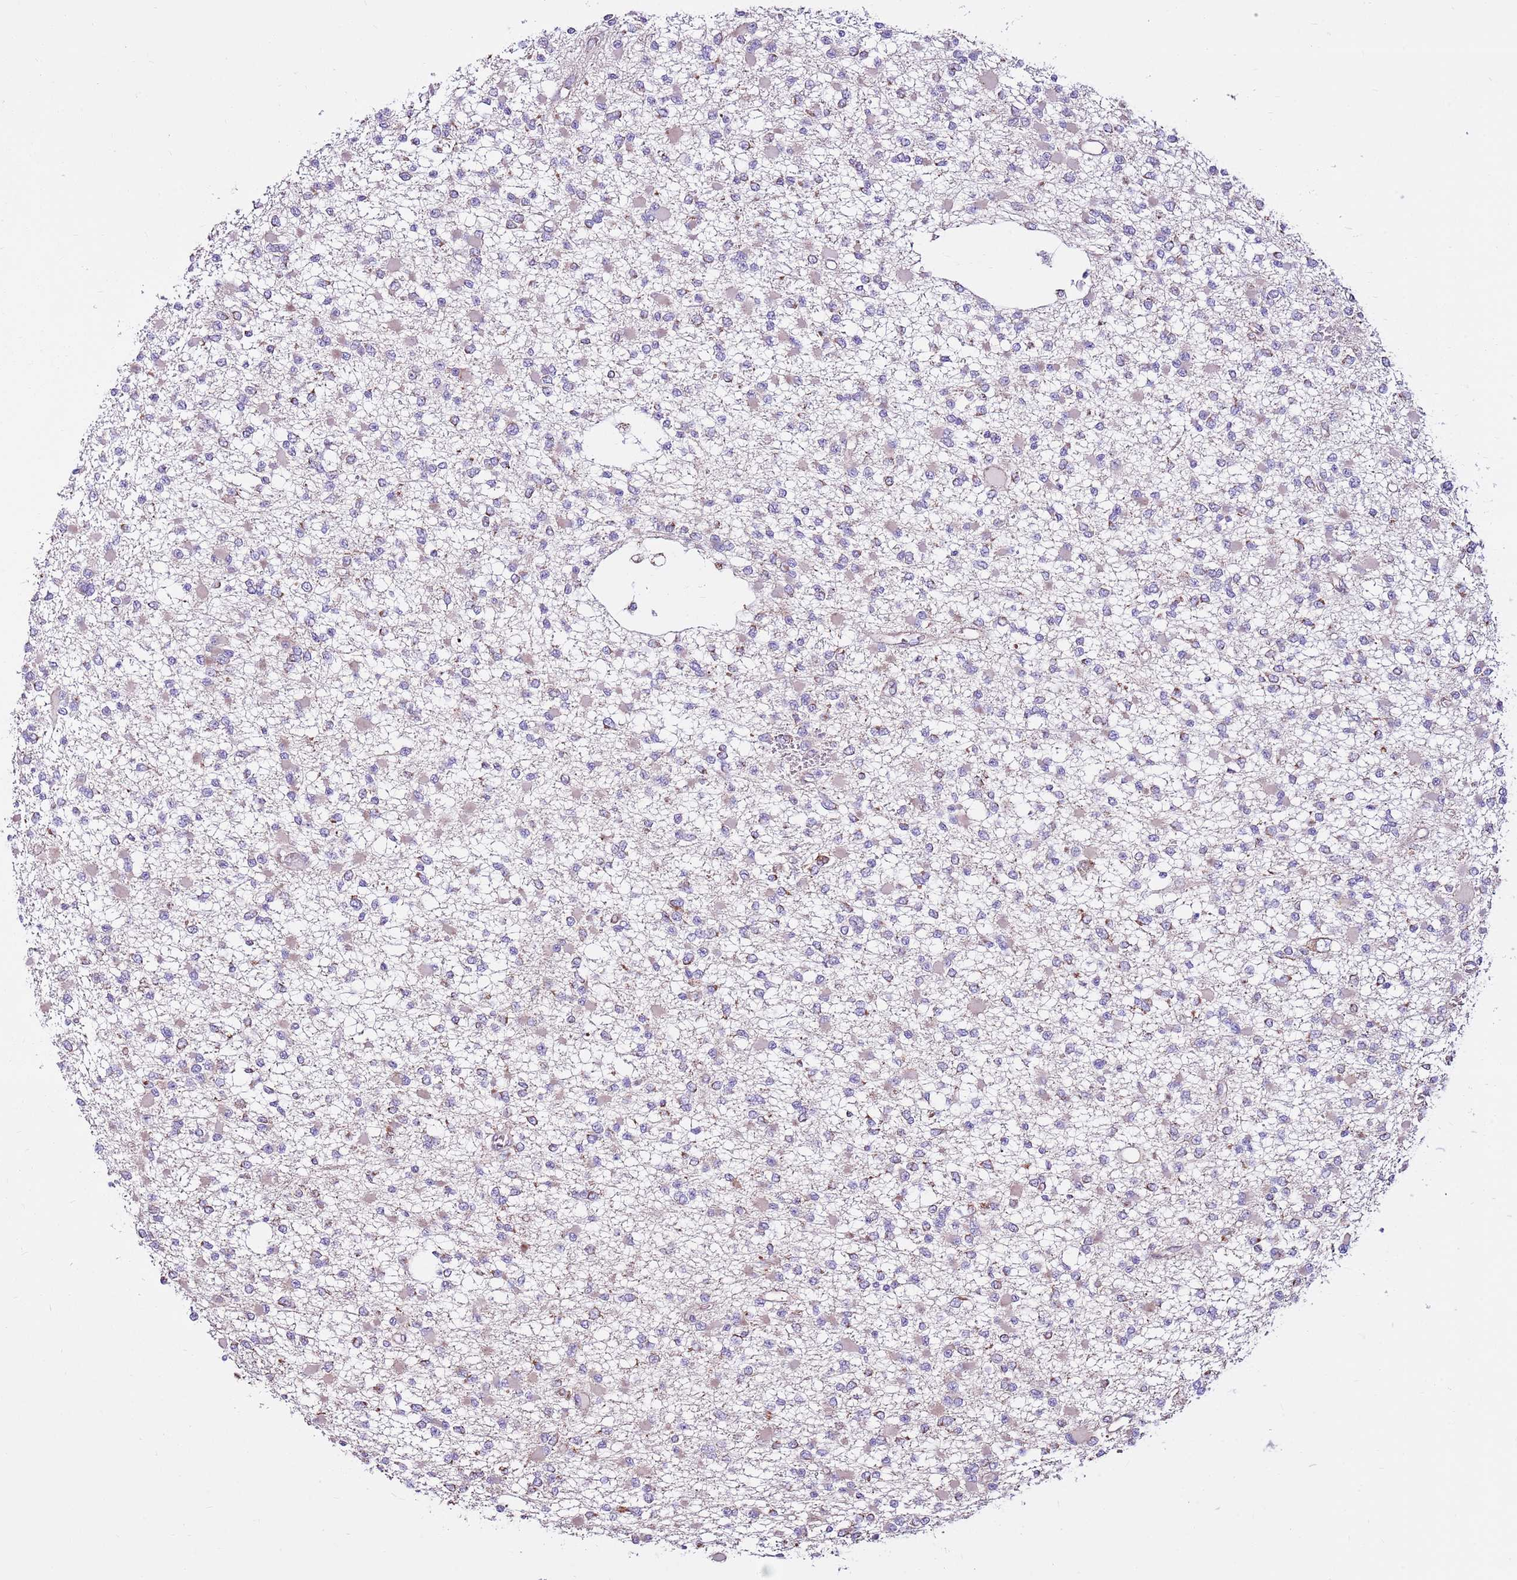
{"staining": {"intensity": "negative", "quantity": "none", "location": "none"}, "tissue": "glioma", "cell_type": "Tumor cells", "image_type": "cancer", "snomed": [{"axis": "morphology", "description": "Glioma, malignant, Low grade"}, {"axis": "topography", "description": "Brain"}], "caption": "Malignant glioma (low-grade) was stained to show a protein in brown. There is no significant expression in tumor cells.", "gene": "HECTD4", "patient": {"sex": "female", "age": 22}}